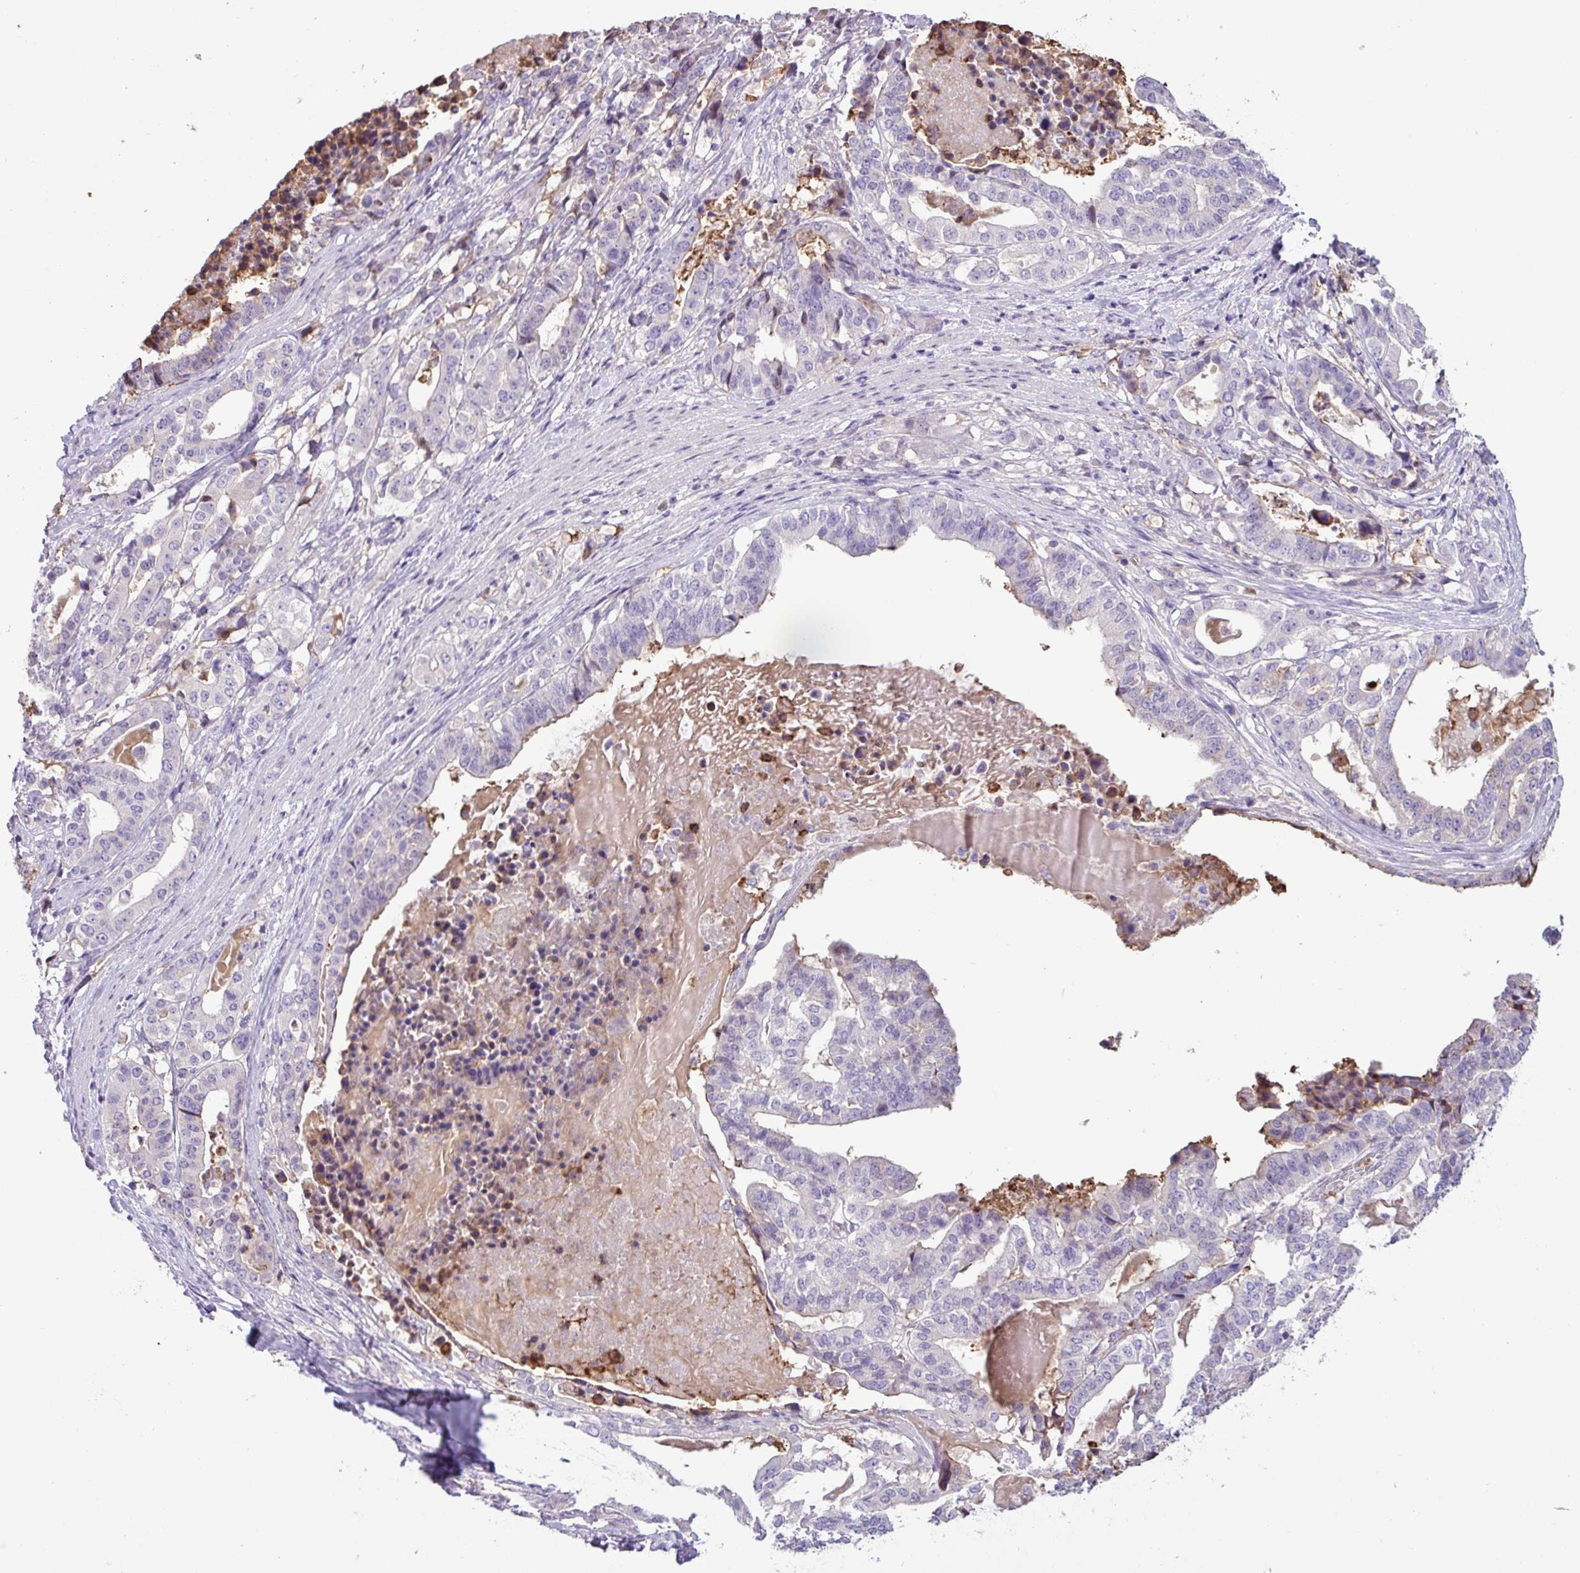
{"staining": {"intensity": "negative", "quantity": "none", "location": "none"}, "tissue": "stomach cancer", "cell_type": "Tumor cells", "image_type": "cancer", "snomed": [{"axis": "morphology", "description": "Adenocarcinoma, NOS"}, {"axis": "topography", "description": "Stomach"}], "caption": "DAB immunohistochemical staining of human stomach cancer exhibits no significant staining in tumor cells.", "gene": "PNLDC1", "patient": {"sex": "male", "age": 48}}